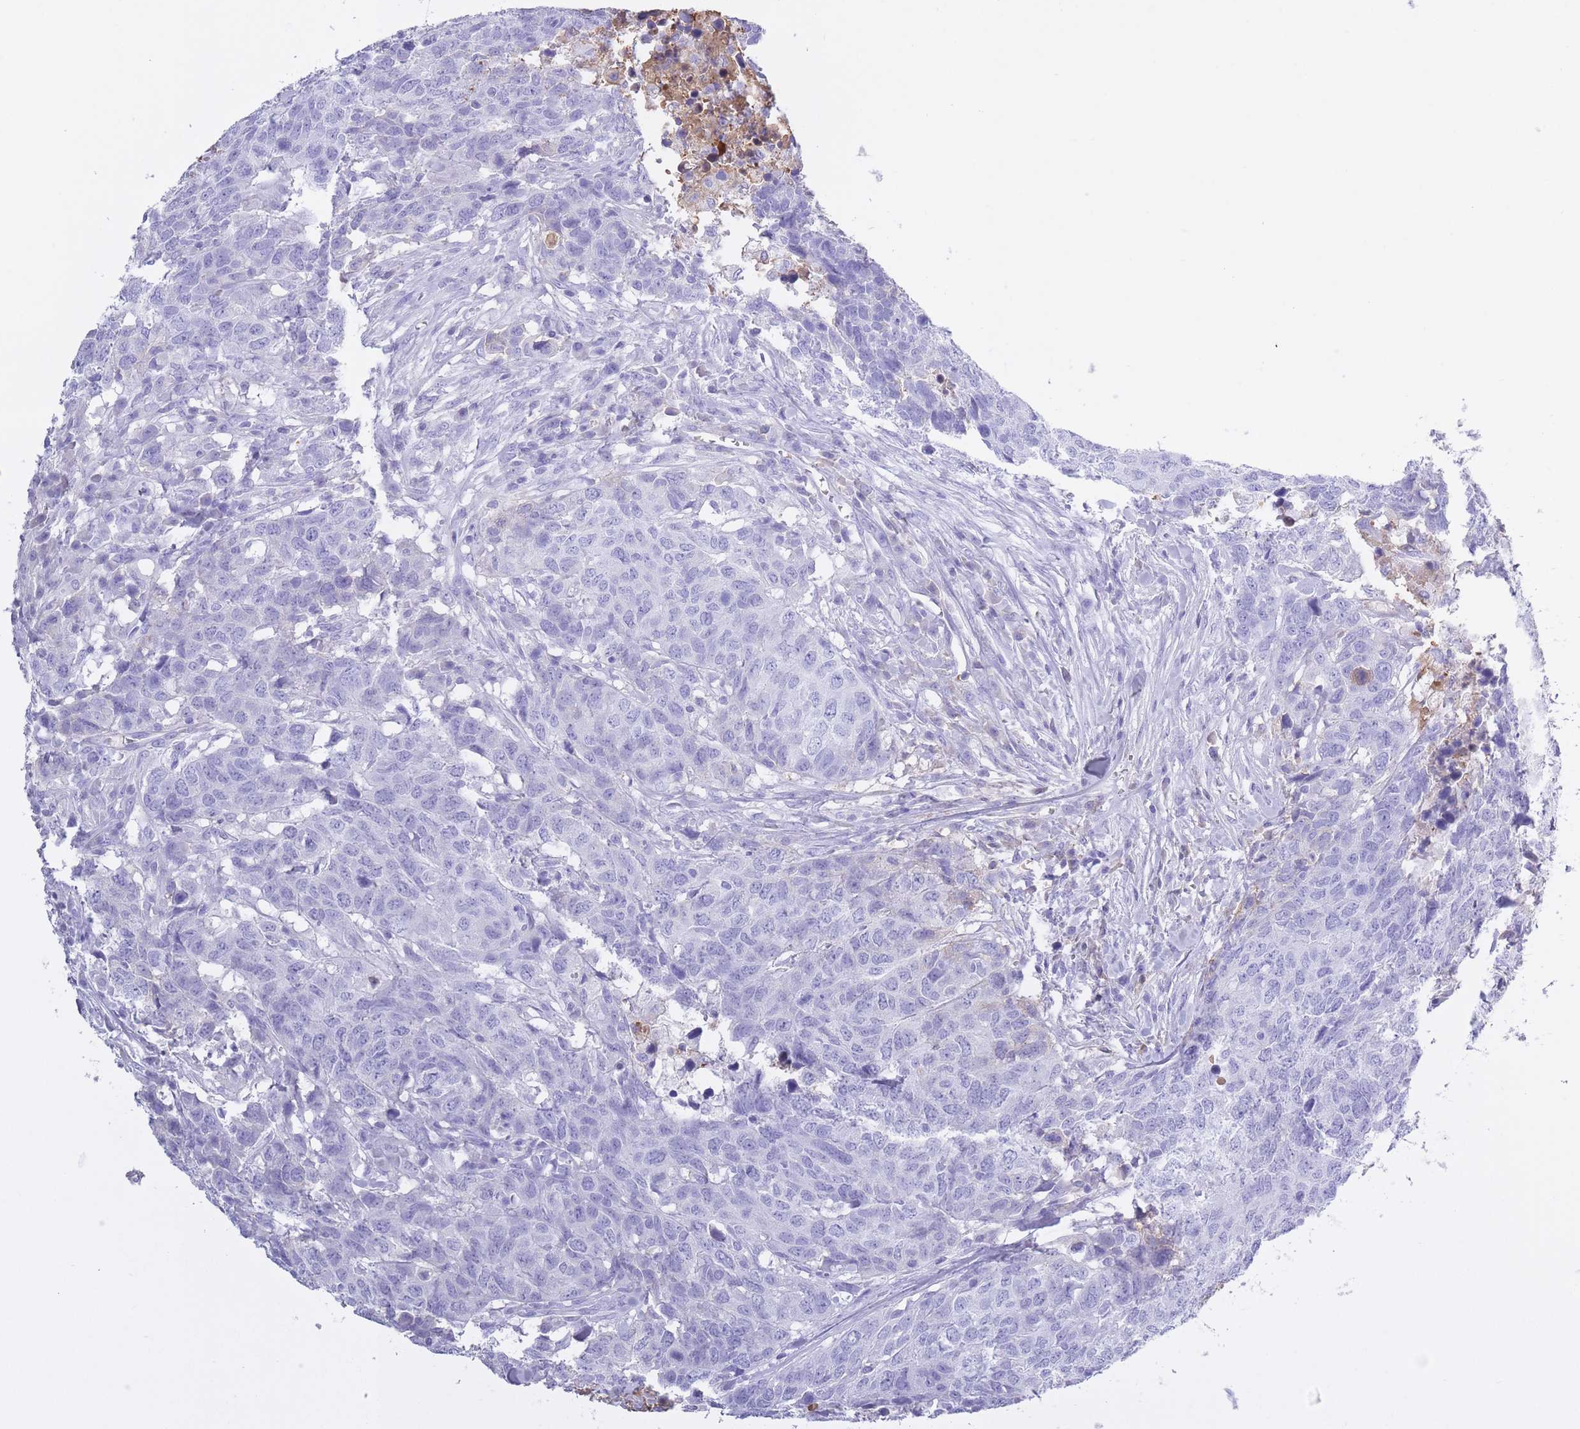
{"staining": {"intensity": "negative", "quantity": "none", "location": "none"}, "tissue": "head and neck cancer", "cell_type": "Tumor cells", "image_type": "cancer", "snomed": [{"axis": "morphology", "description": "Normal tissue, NOS"}, {"axis": "morphology", "description": "Squamous cell carcinoma, NOS"}, {"axis": "topography", "description": "Skeletal muscle"}, {"axis": "topography", "description": "Vascular tissue"}, {"axis": "topography", "description": "Peripheral nerve tissue"}, {"axis": "topography", "description": "Head-Neck"}], "caption": "The image shows no significant expression in tumor cells of head and neck squamous cell carcinoma.", "gene": "AP3S2", "patient": {"sex": "male", "age": 66}}